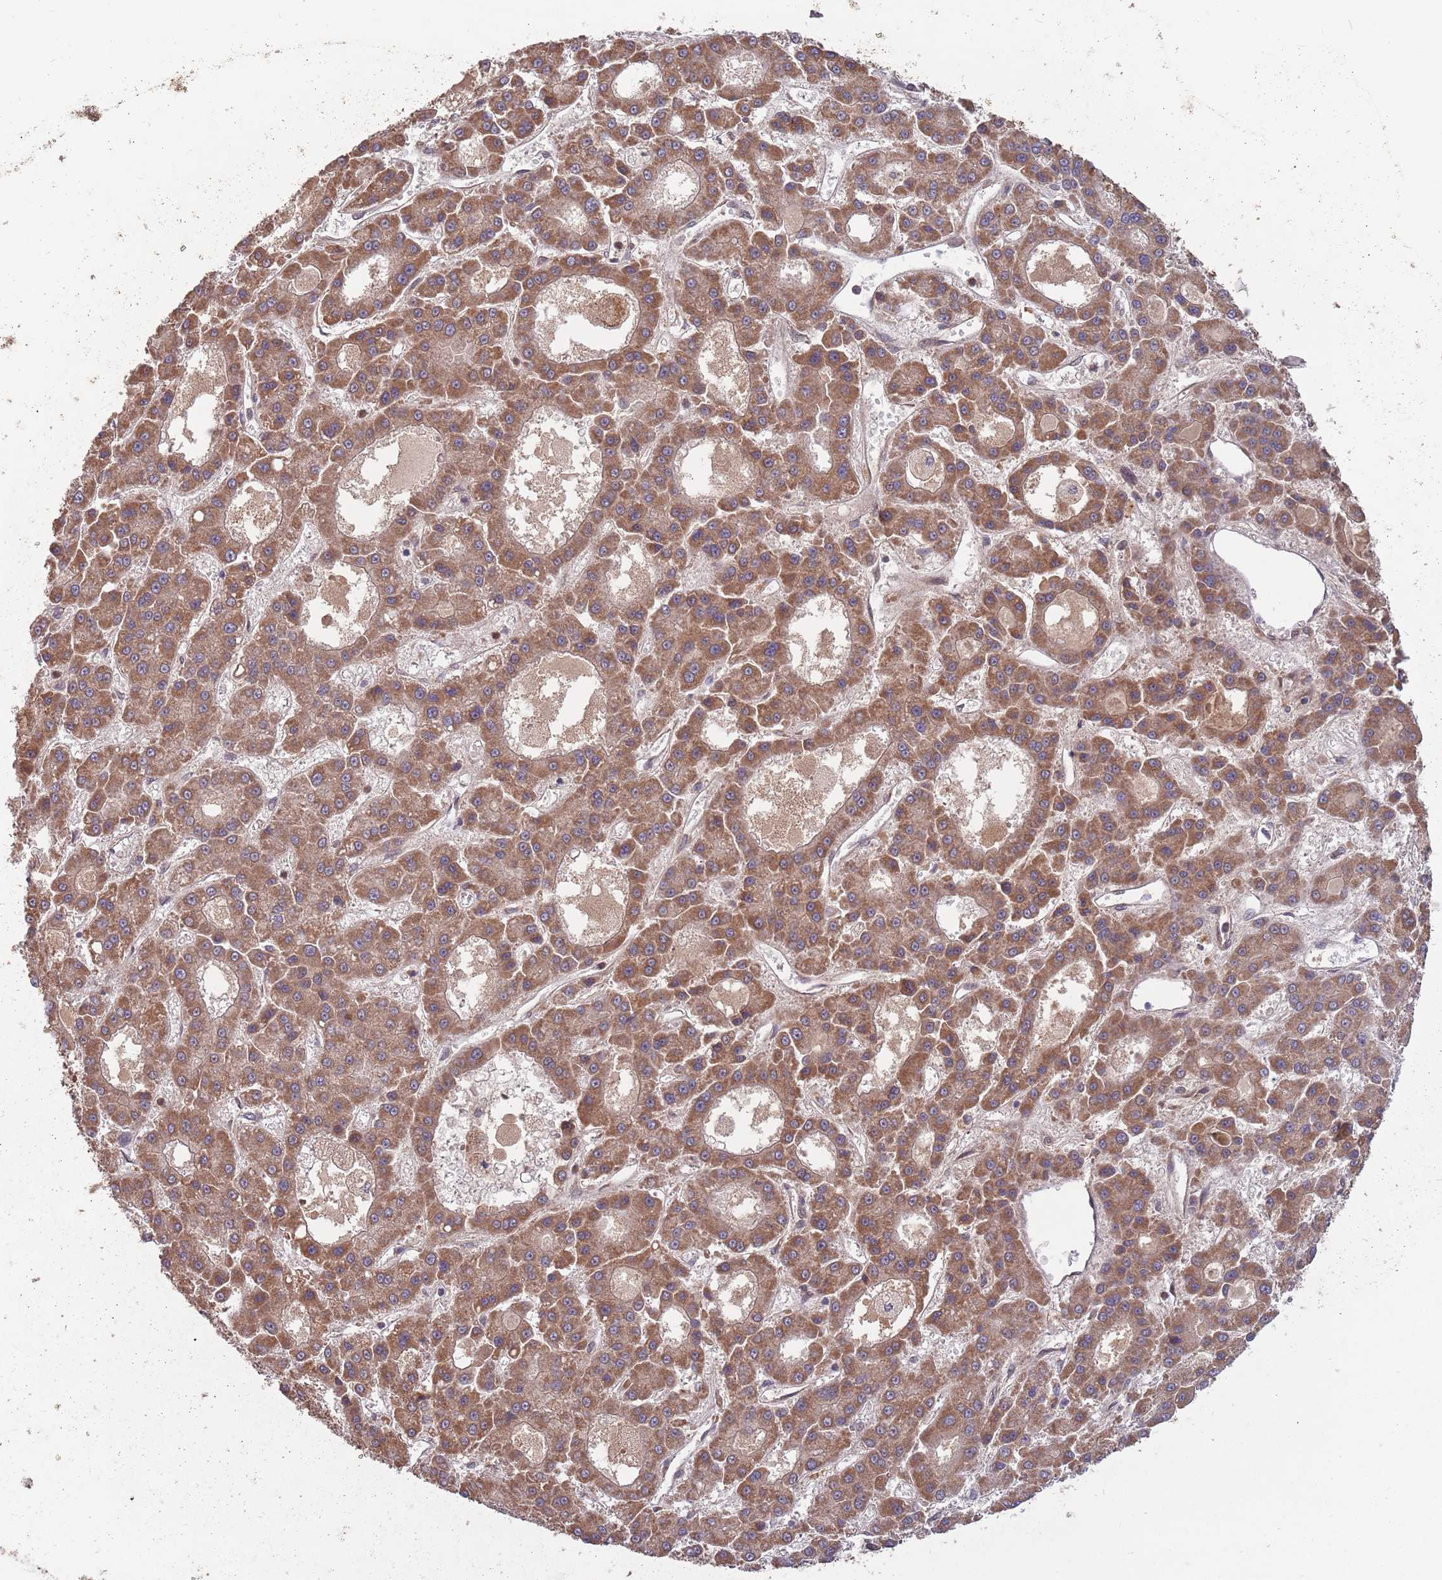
{"staining": {"intensity": "moderate", "quantity": ">75%", "location": "cytoplasmic/membranous"}, "tissue": "liver cancer", "cell_type": "Tumor cells", "image_type": "cancer", "snomed": [{"axis": "morphology", "description": "Carcinoma, Hepatocellular, NOS"}, {"axis": "topography", "description": "Liver"}], "caption": "The micrograph displays staining of liver cancer, revealing moderate cytoplasmic/membranous protein expression (brown color) within tumor cells.", "gene": "MFNG", "patient": {"sex": "male", "age": 70}}